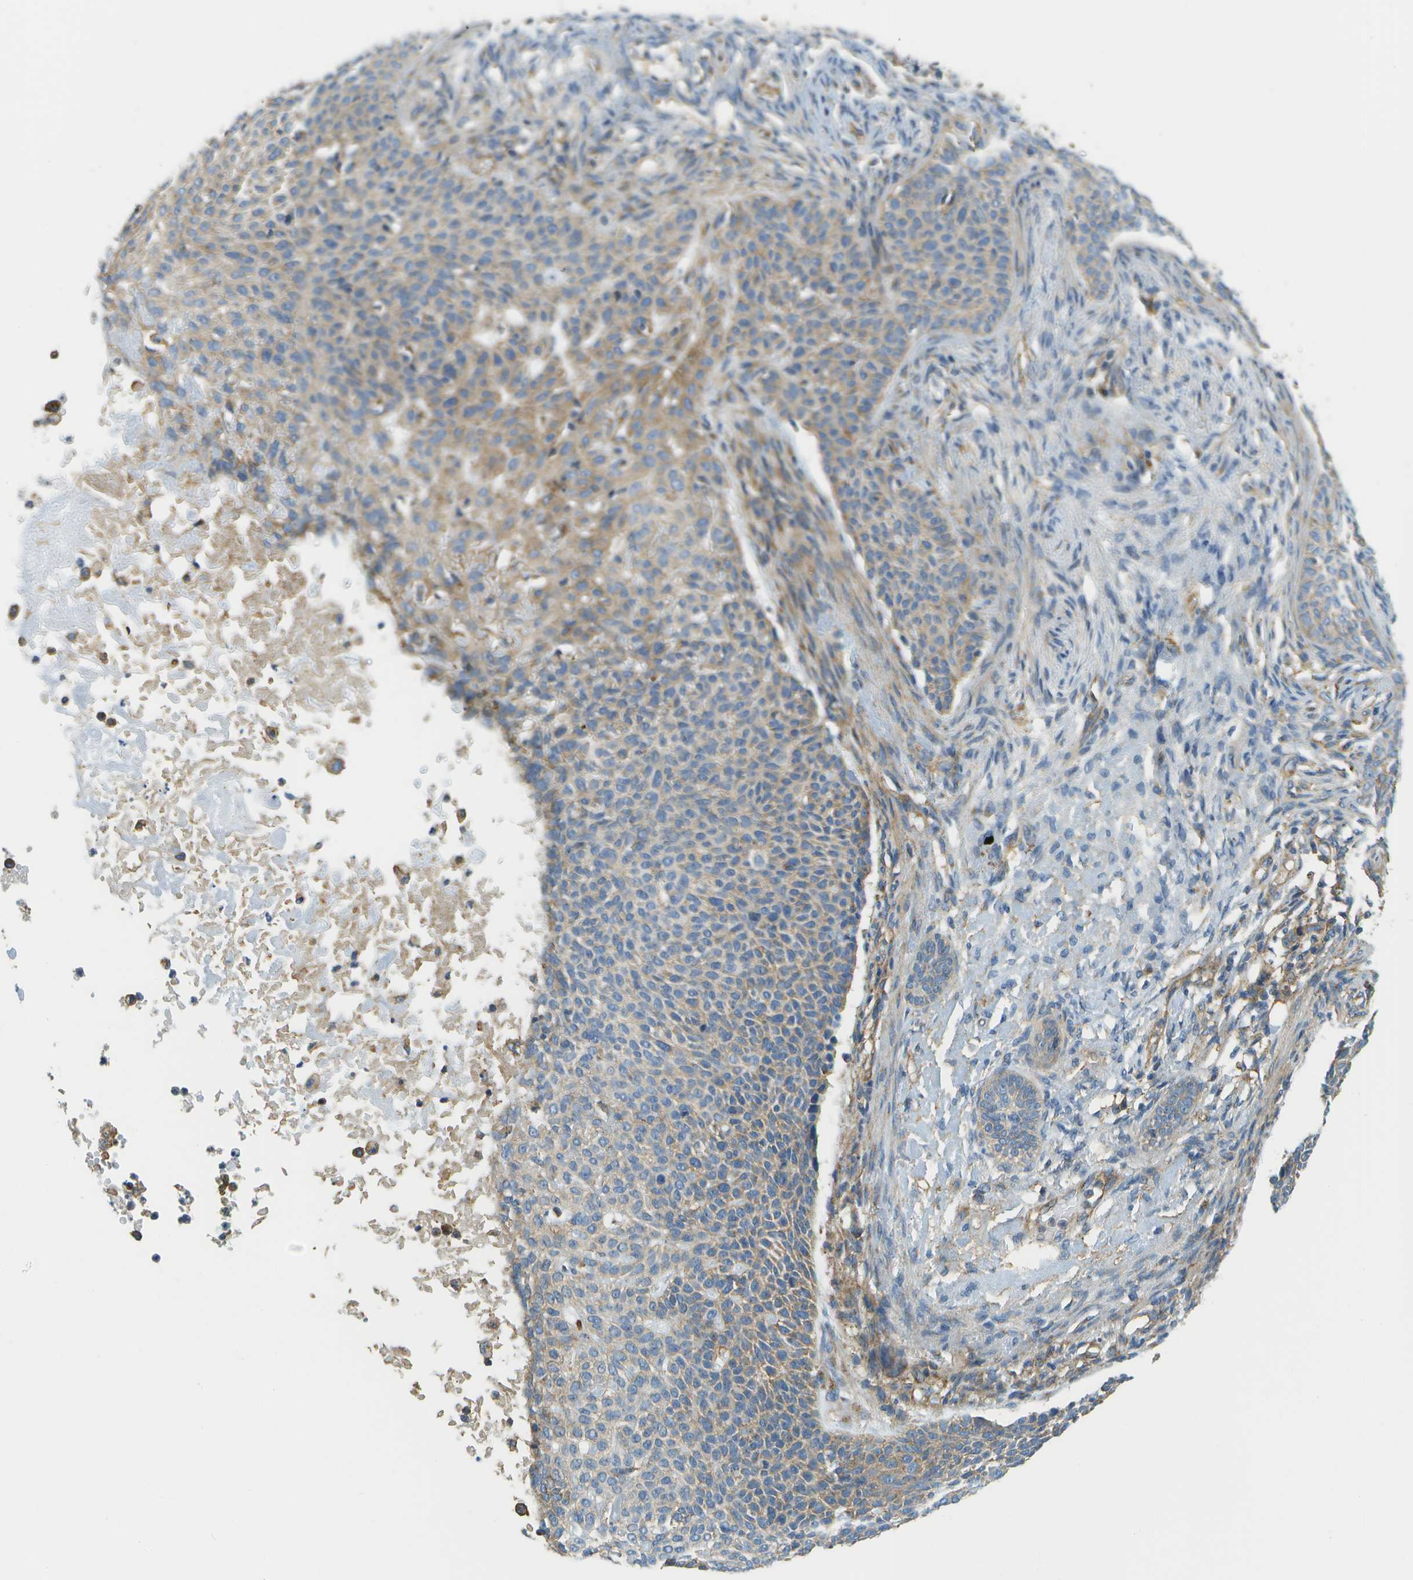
{"staining": {"intensity": "moderate", "quantity": "<25%", "location": "cytoplasmic/membranous"}, "tissue": "skin cancer", "cell_type": "Tumor cells", "image_type": "cancer", "snomed": [{"axis": "morphology", "description": "Normal tissue, NOS"}, {"axis": "morphology", "description": "Basal cell carcinoma"}, {"axis": "topography", "description": "Skin"}], "caption": "Immunohistochemistry (IHC) histopathology image of human skin cancer stained for a protein (brown), which shows low levels of moderate cytoplasmic/membranous positivity in approximately <25% of tumor cells.", "gene": "CLTC", "patient": {"sex": "male", "age": 87}}